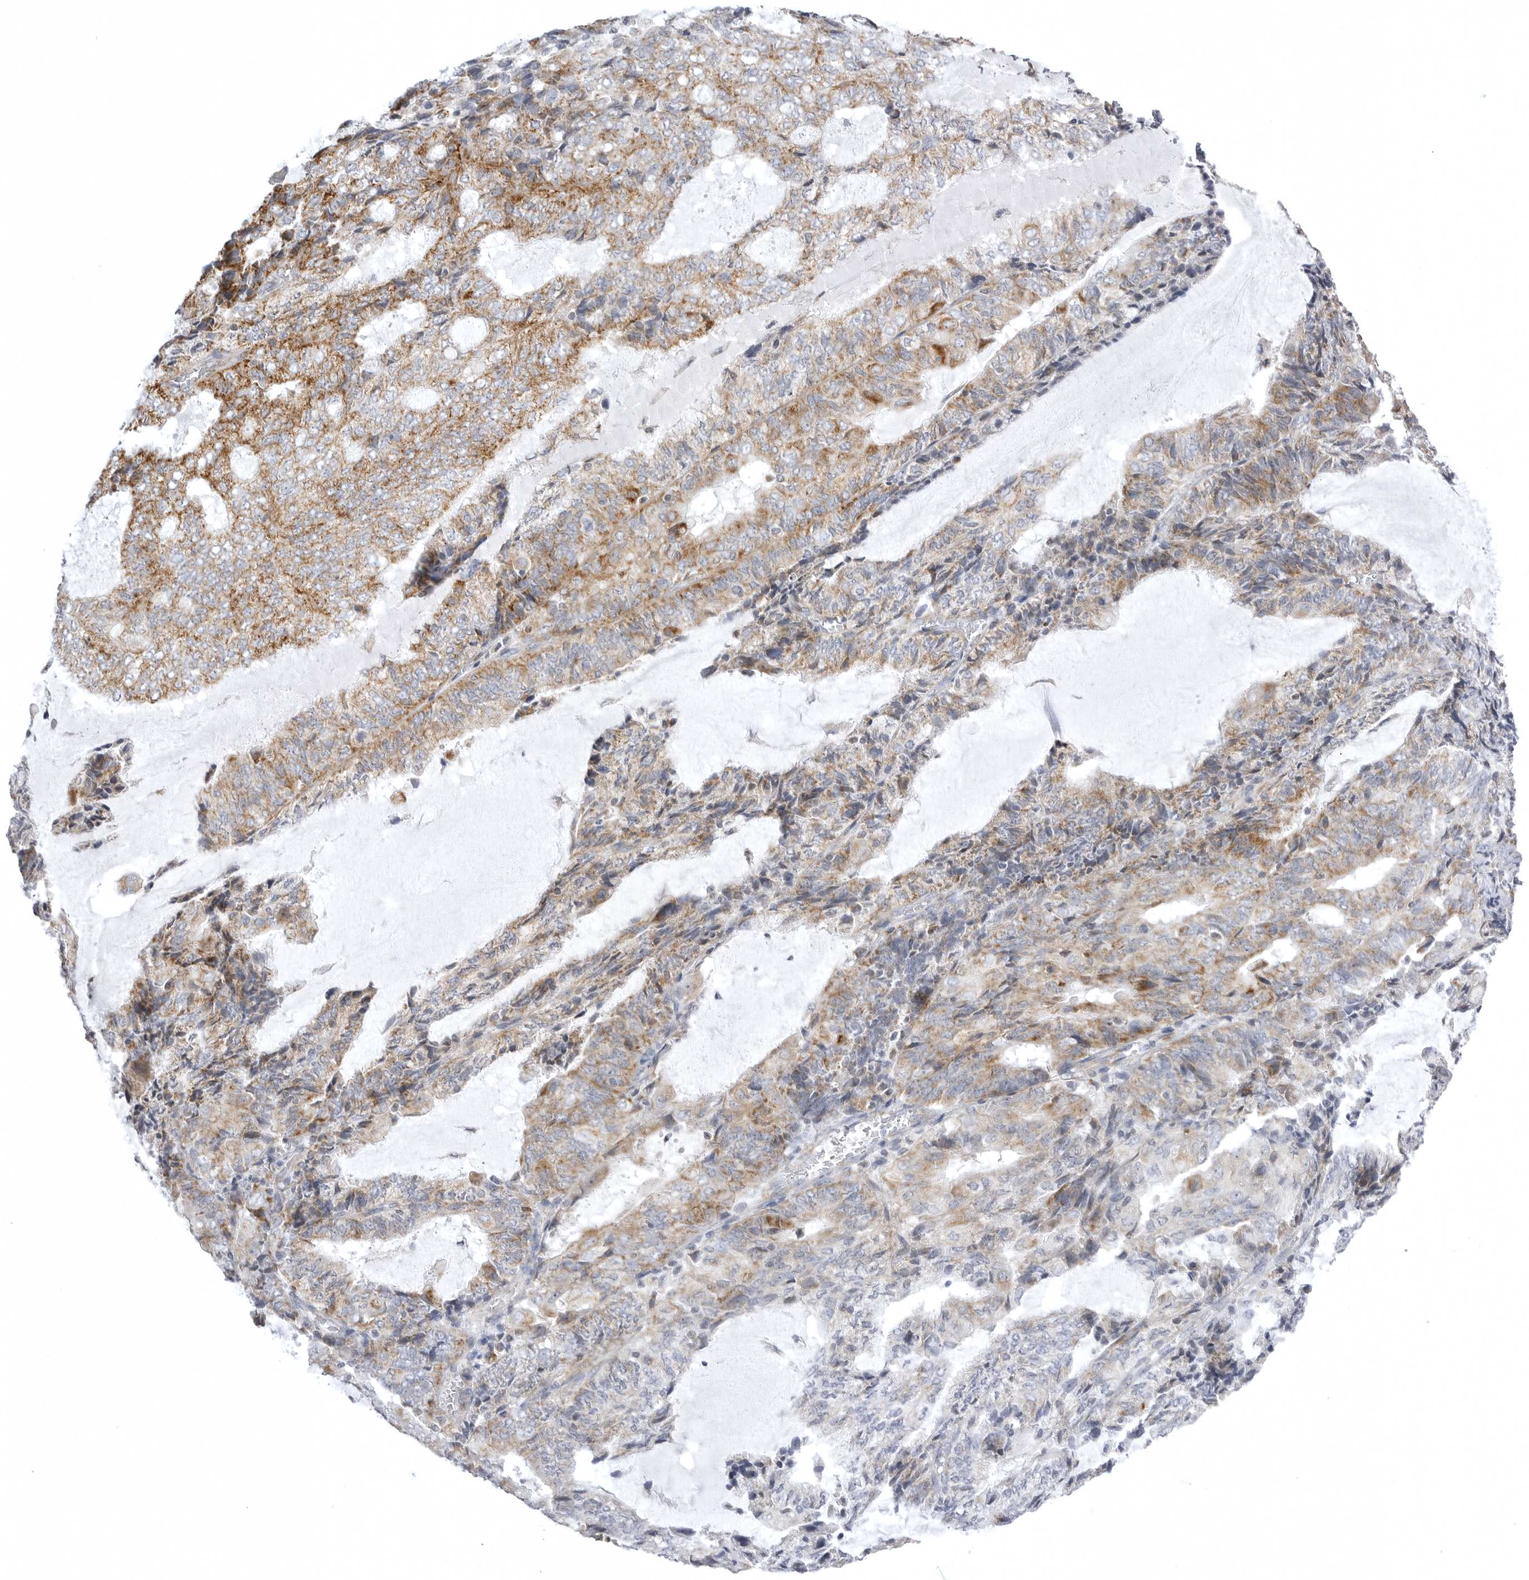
{"staining": {"intensity": "moderate", "quantity": ">75%", "location": "cytoplasmic/membranous"}, "tissue": "endometrial cancer", "cell_type": "Tumor cells", "image_type": "cancer", "snomed": [{"axis": "morphology", "description": "Adenocarcinoma, NOS"}, {"axis": "topography", "description": "Endometrium"}], "caption": "Protein analysis of endometrial adenocarcinoma tissue demonstrates moderate cytoplasmic/membranous positivity in about >75% of tumor cells.", "gene": "TUFM", "patient": {"sex": "female", "age": 81}}